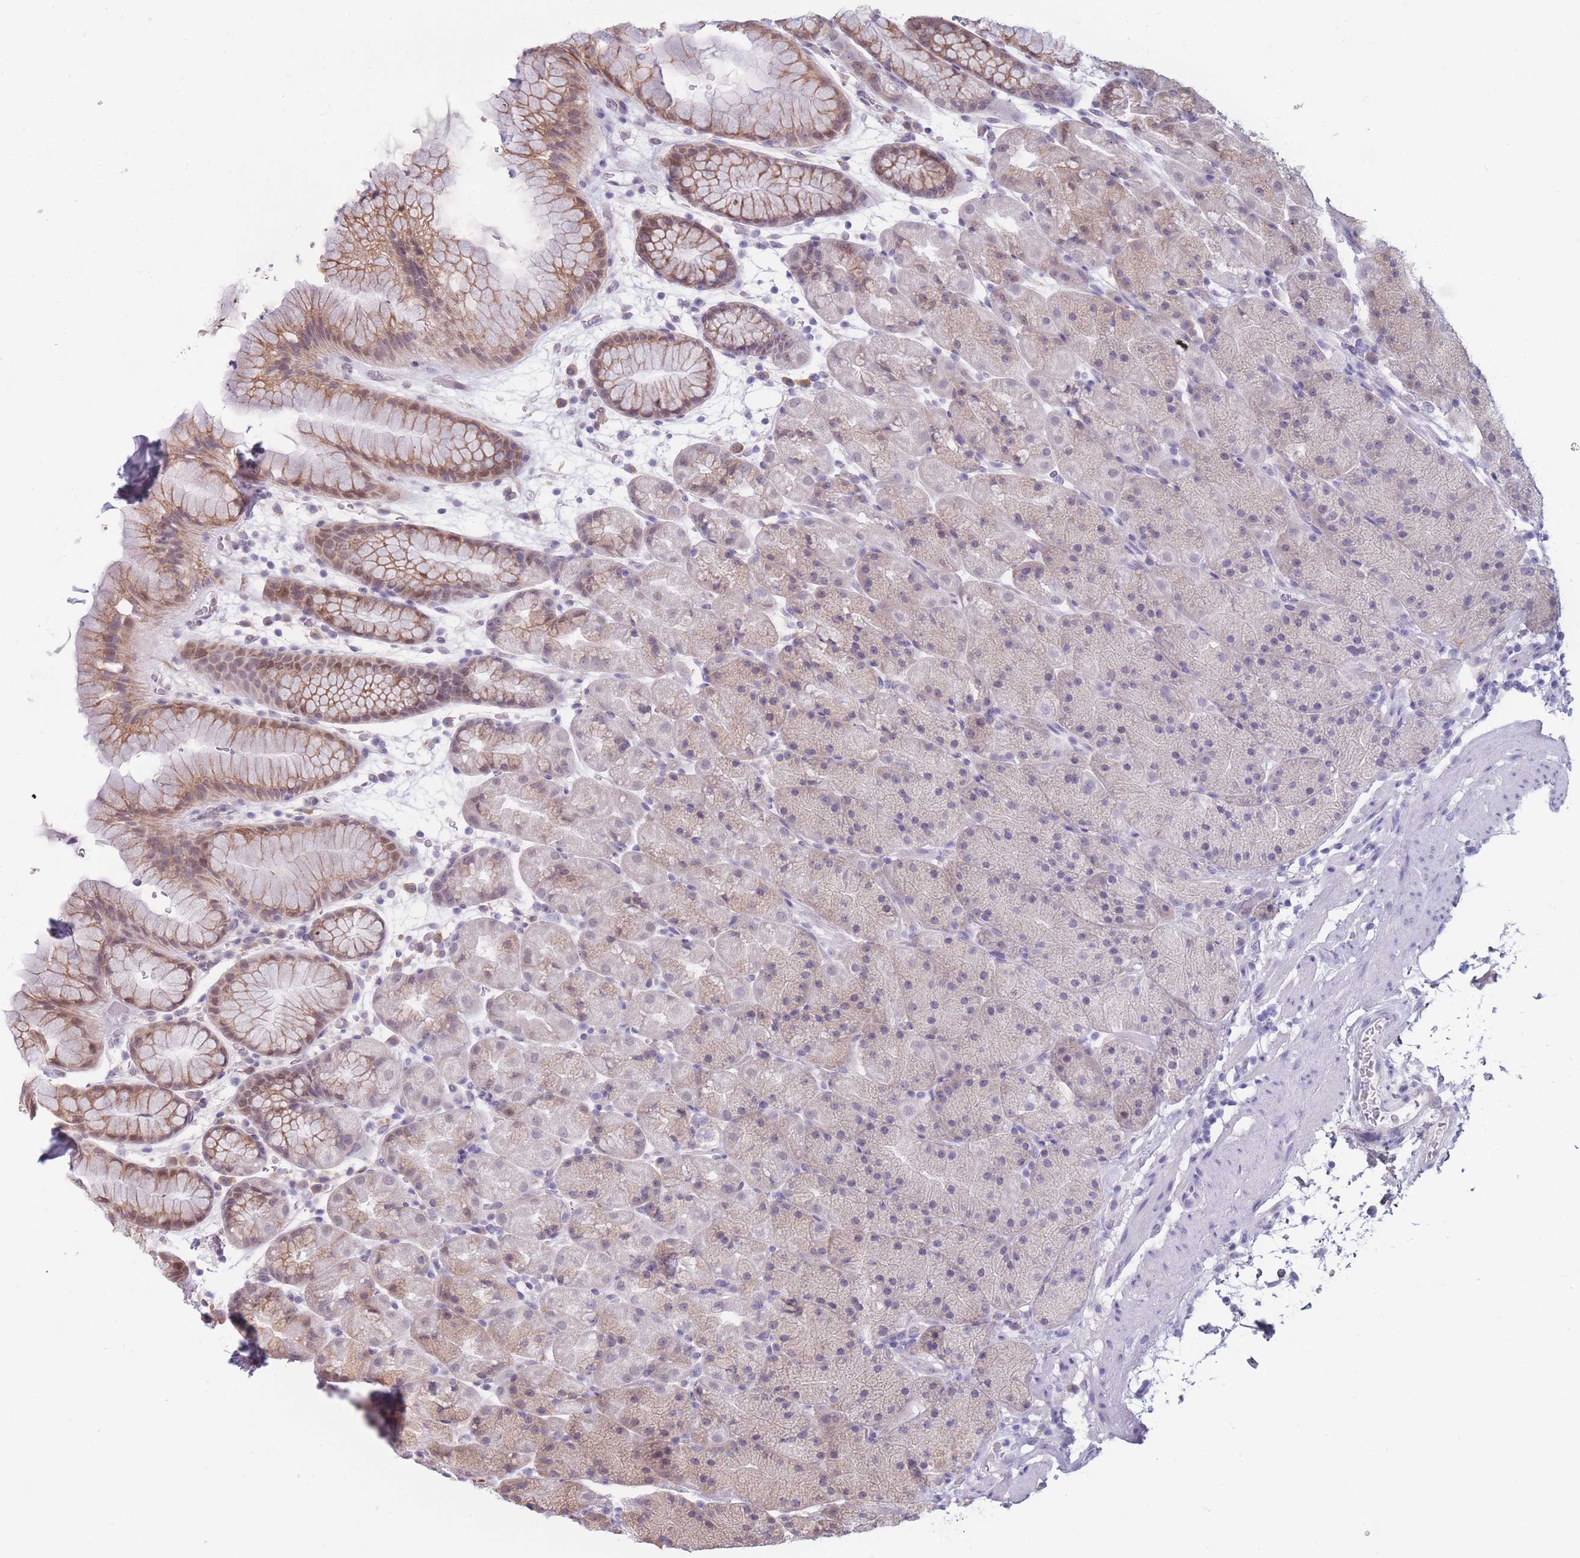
{"staining": {"intensity": "moderate", "quantity": "25%-75%", "location": "cytoplasmic/membranous"}, "tissue": "stomach", "cell_type": "Glandular cells", "image_type": "normal", "snomed": [{"axis": "morphology", "description": "Normal tissue, NOS"}, {"axis": "topography", "description": "Stomach, upper"}, {"axis": "topography", "description": "Stomach, lower"}], "caption": "The micrograph demonstrates immunohistochemical staining of unremarkable stomach. There is moderate cytoplasmic/membranous staining is identified in approximately 25%-75% of glandular cells. (DAB (3,3'-diaminobenzidine) = brown stain, brightfield microscopy at high magnification).", "gene": "COL27A1", "patient": {"sex": "male", "age": 67}}